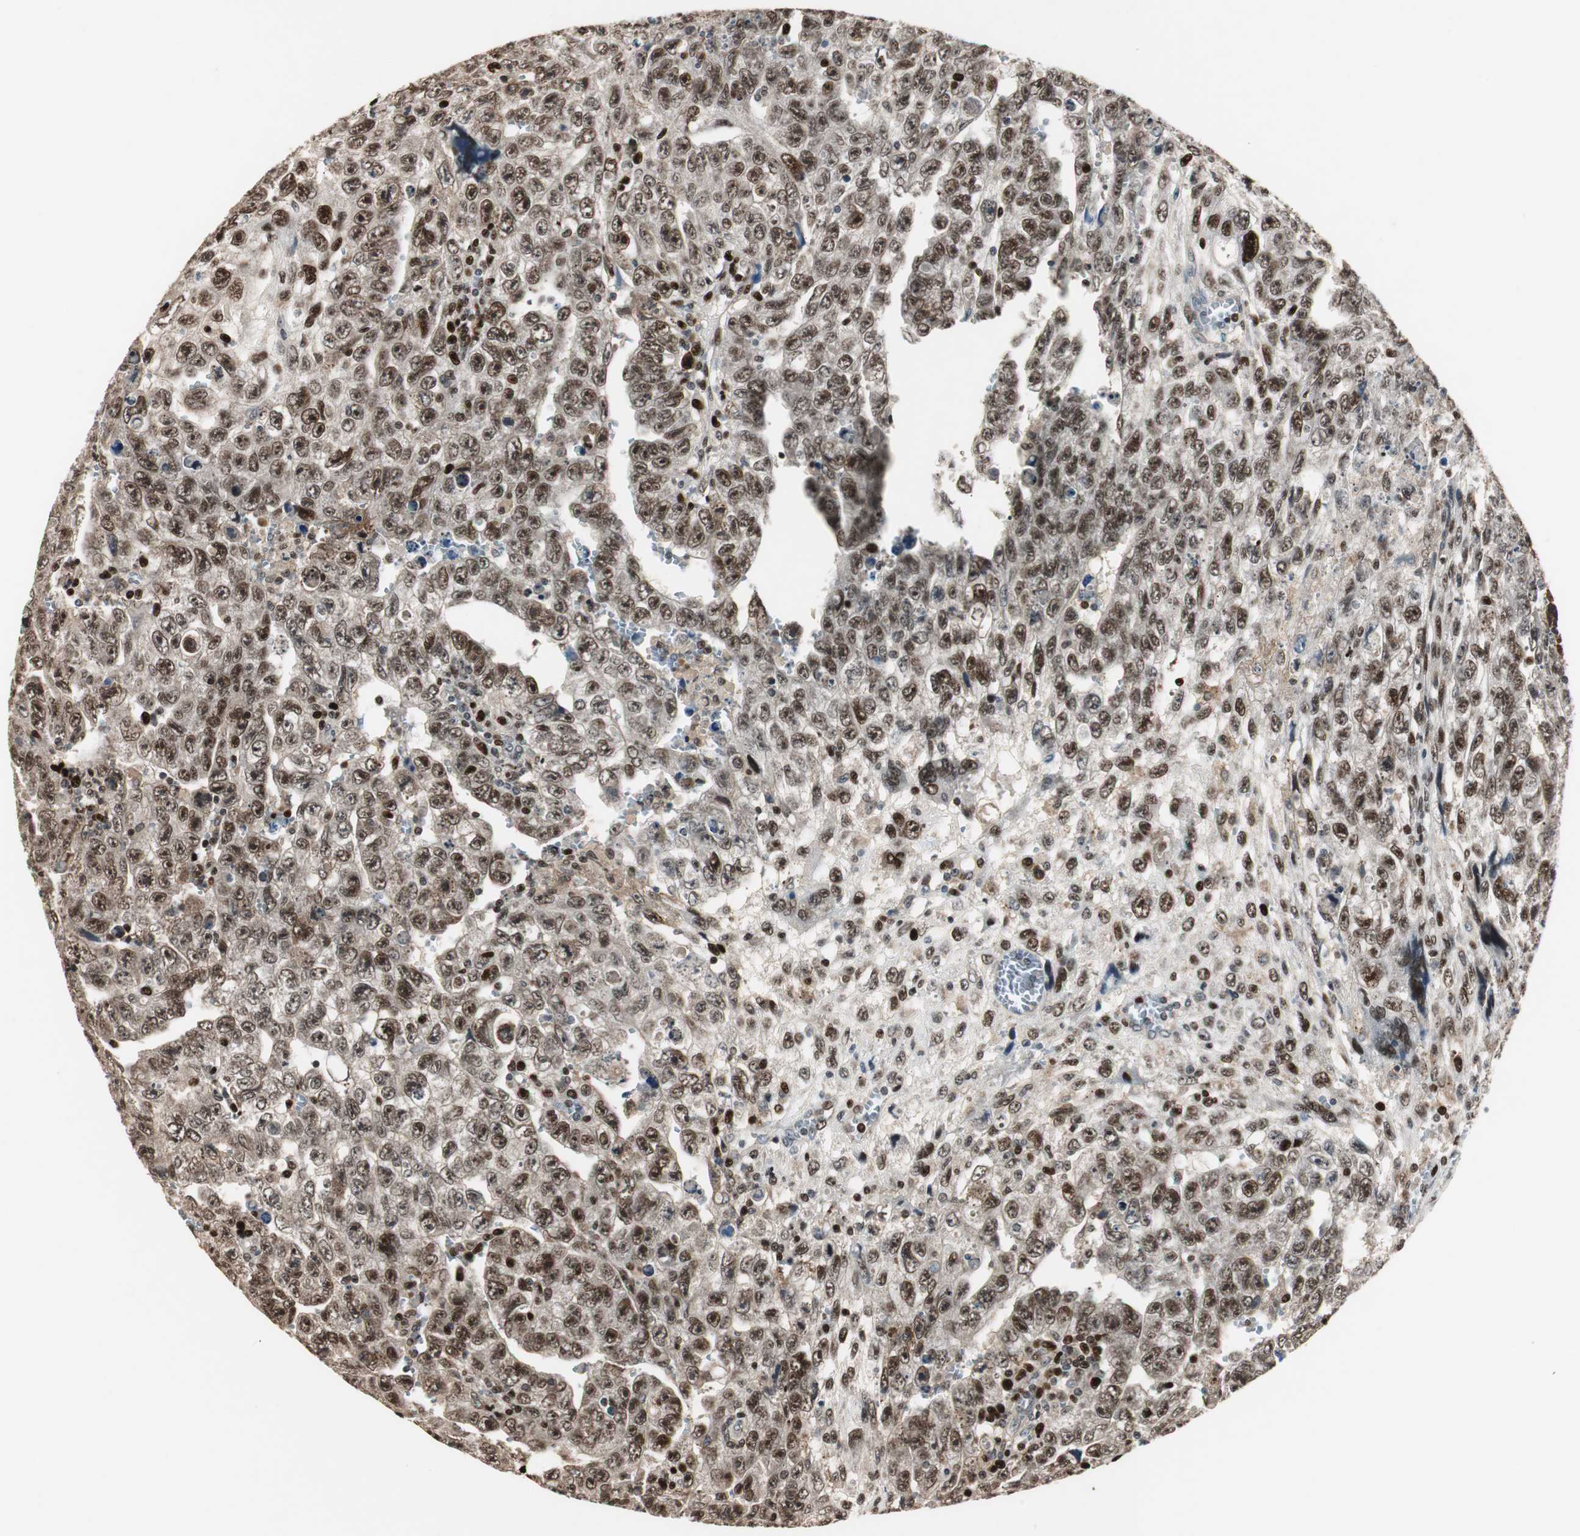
{"staining": {"intensity": "strong", "quantity": ">75%", "location": "nuclear"}, "tissue": "testis cancer", "cell_type": "Tumor cells", "image_type": "cancer", "snomed": [{"axis": "morphology", "description": "Carcinoma, Embryonal, NOS"}, {"axis": "topography", "description": "Testis"}], "caption": "Strong nuclear protein expression is identified in about >75% of tumor cells in testis cancer (embryonal carcinoma).", "gene": "FEN1", "patient": {"sex": "male", "age": 28}}